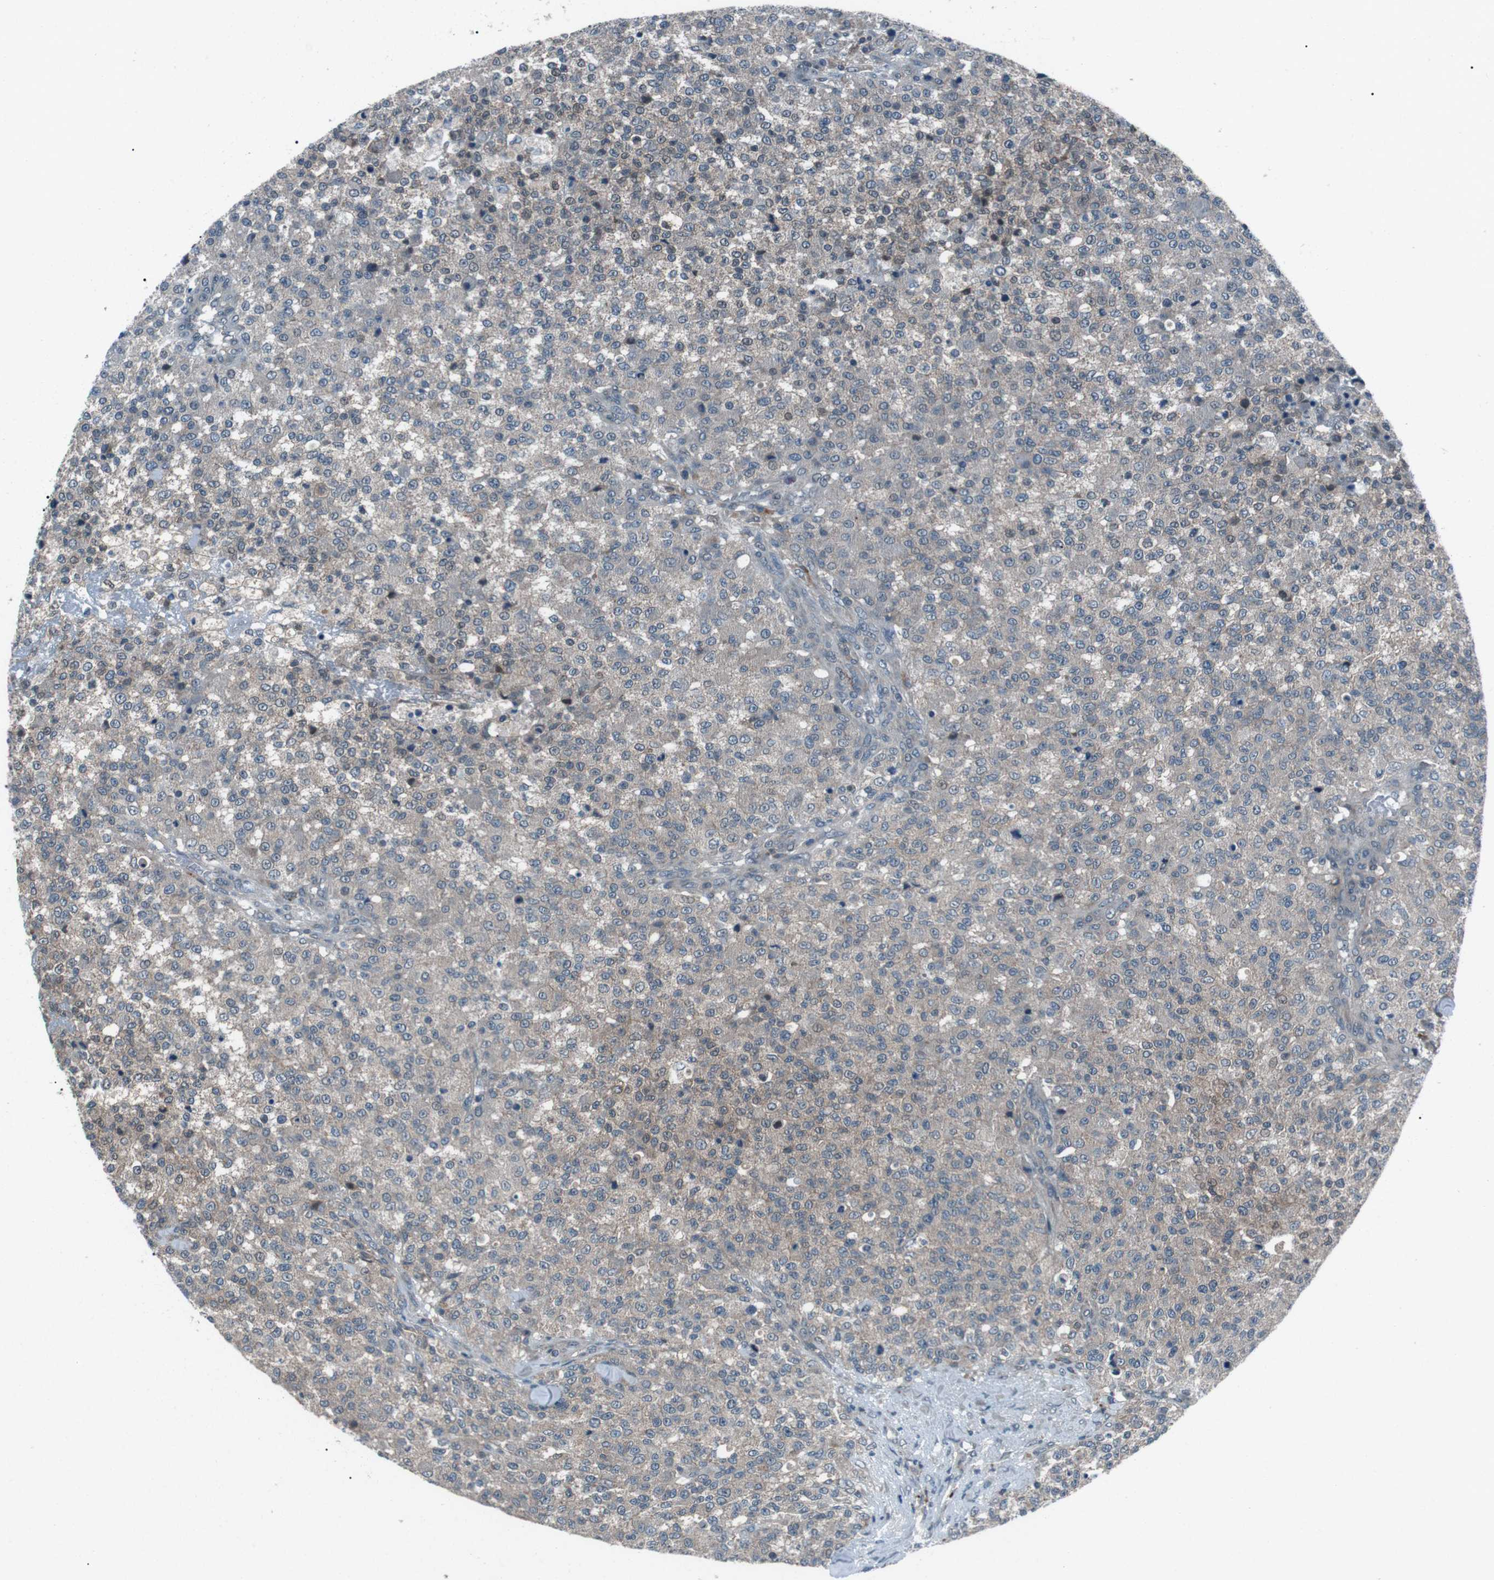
{"staining": {"intensity": "weak", "quantity": "<25%", "location": "cytoplasmic/membranous"}, "tissue": "testis cancer", "cell_type": "Tumor cells", "image_type": "cancer", "snomed": [{"axis": "morphology", "description": "Seminoma, NOS"}, {"axis": "topography", "description": "Testis"}], "caption": "Photomicrograph shows no protein positivity in tumor cells of testis cancer tissue. (DAB IHC visualized using brightfield microscopy, high magnification).", "gene": "LRIG2", "patient": {"sex": "male", "age": 59}}